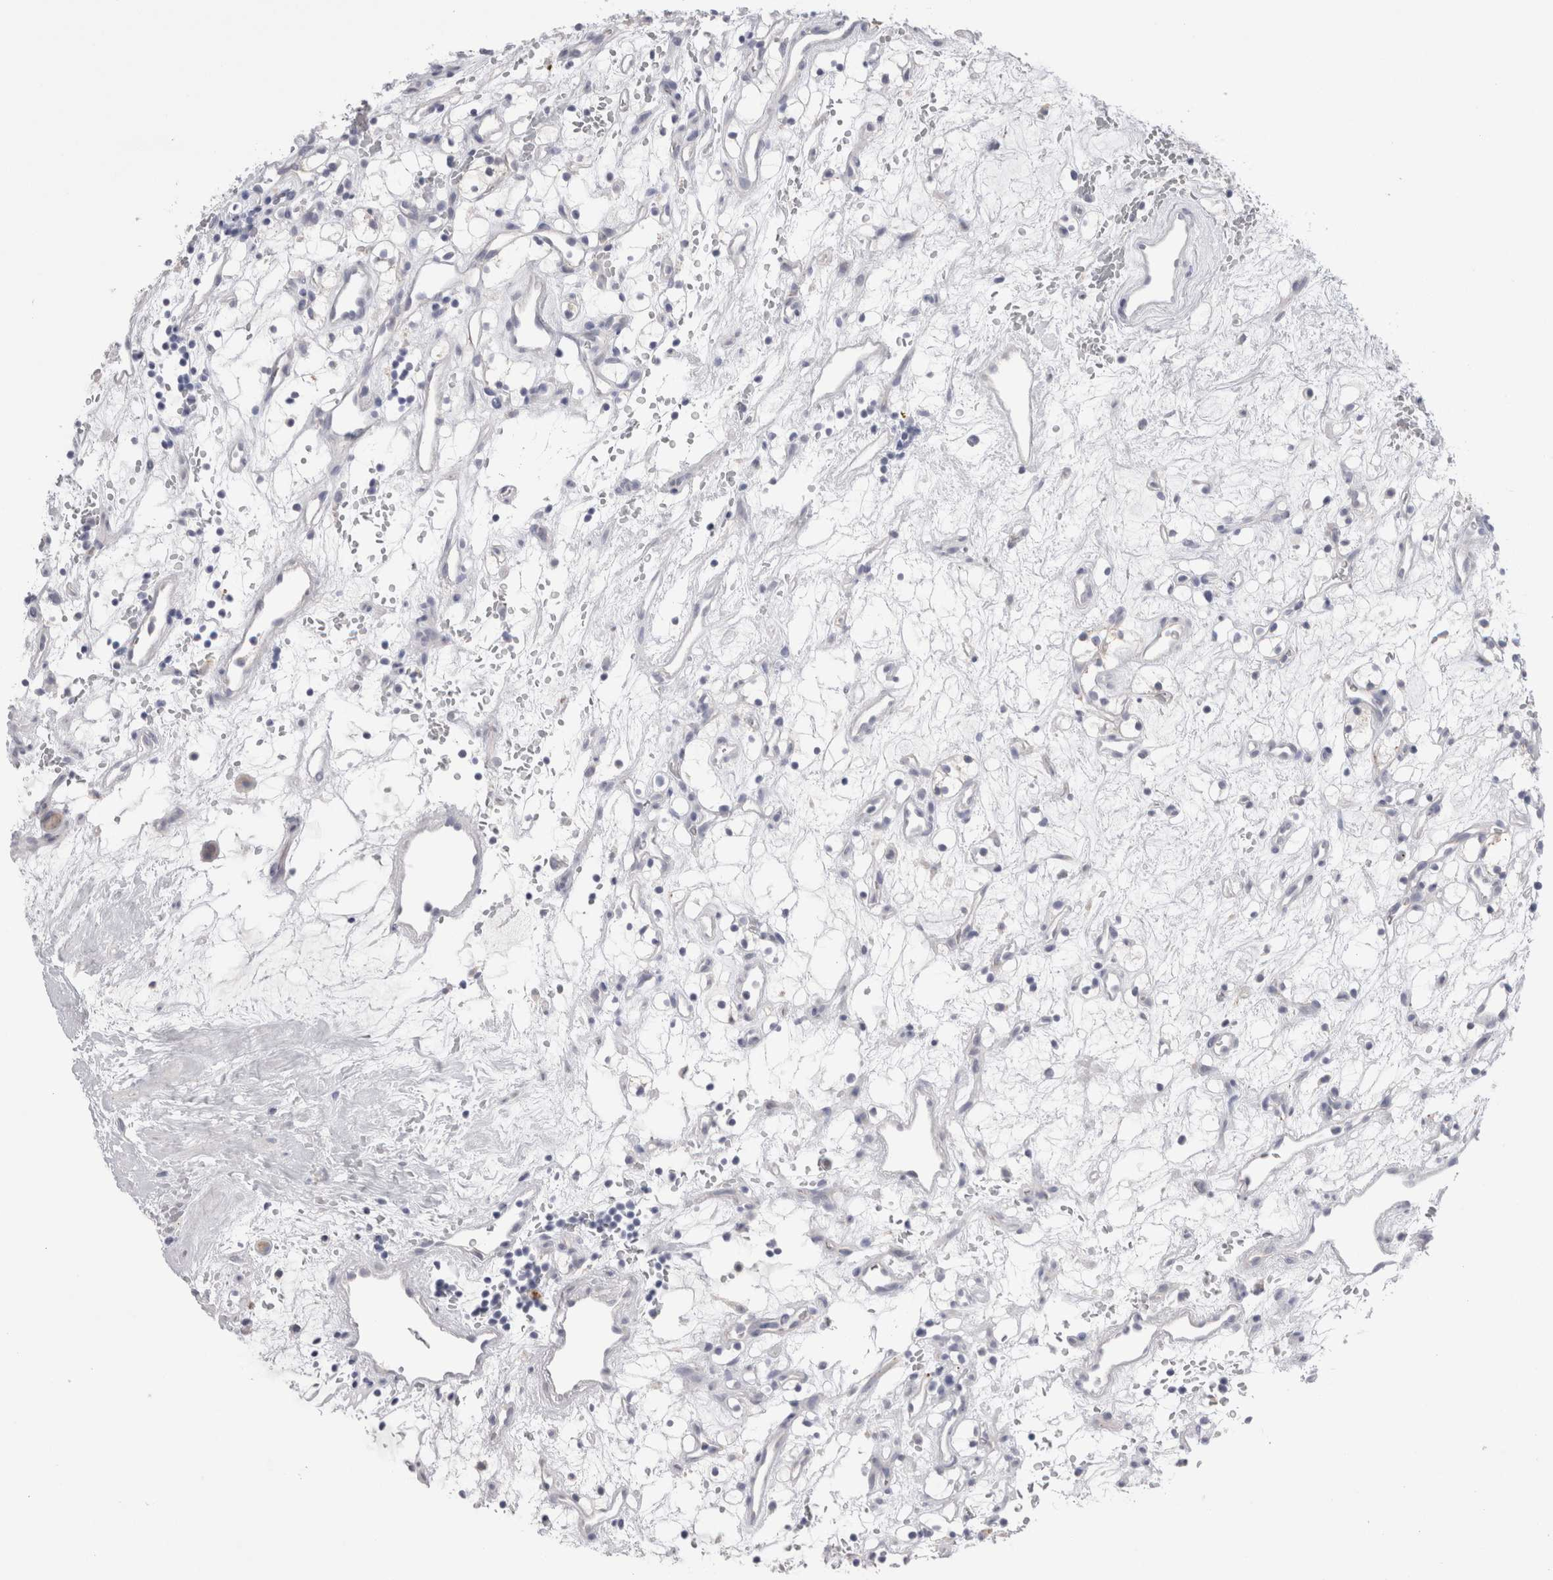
{"staining": {"intensity": "negative", "quantity": "none", "location": "none"}, "tissue": "renal cancer", "cell_type": "Tumor cells", "image_type": "cancer", "snomed": [{"axis": "morphology", "description": "Adenocarcinoma, NOS"}, {"axis": "topography", "description": "Kidney"}], "caption": "Tumor cells are negative for protein expression in human renal cancer (adenocarcinoma).", "gene": "EPDR1", "patient": {"sex": "female", "age": 60}}